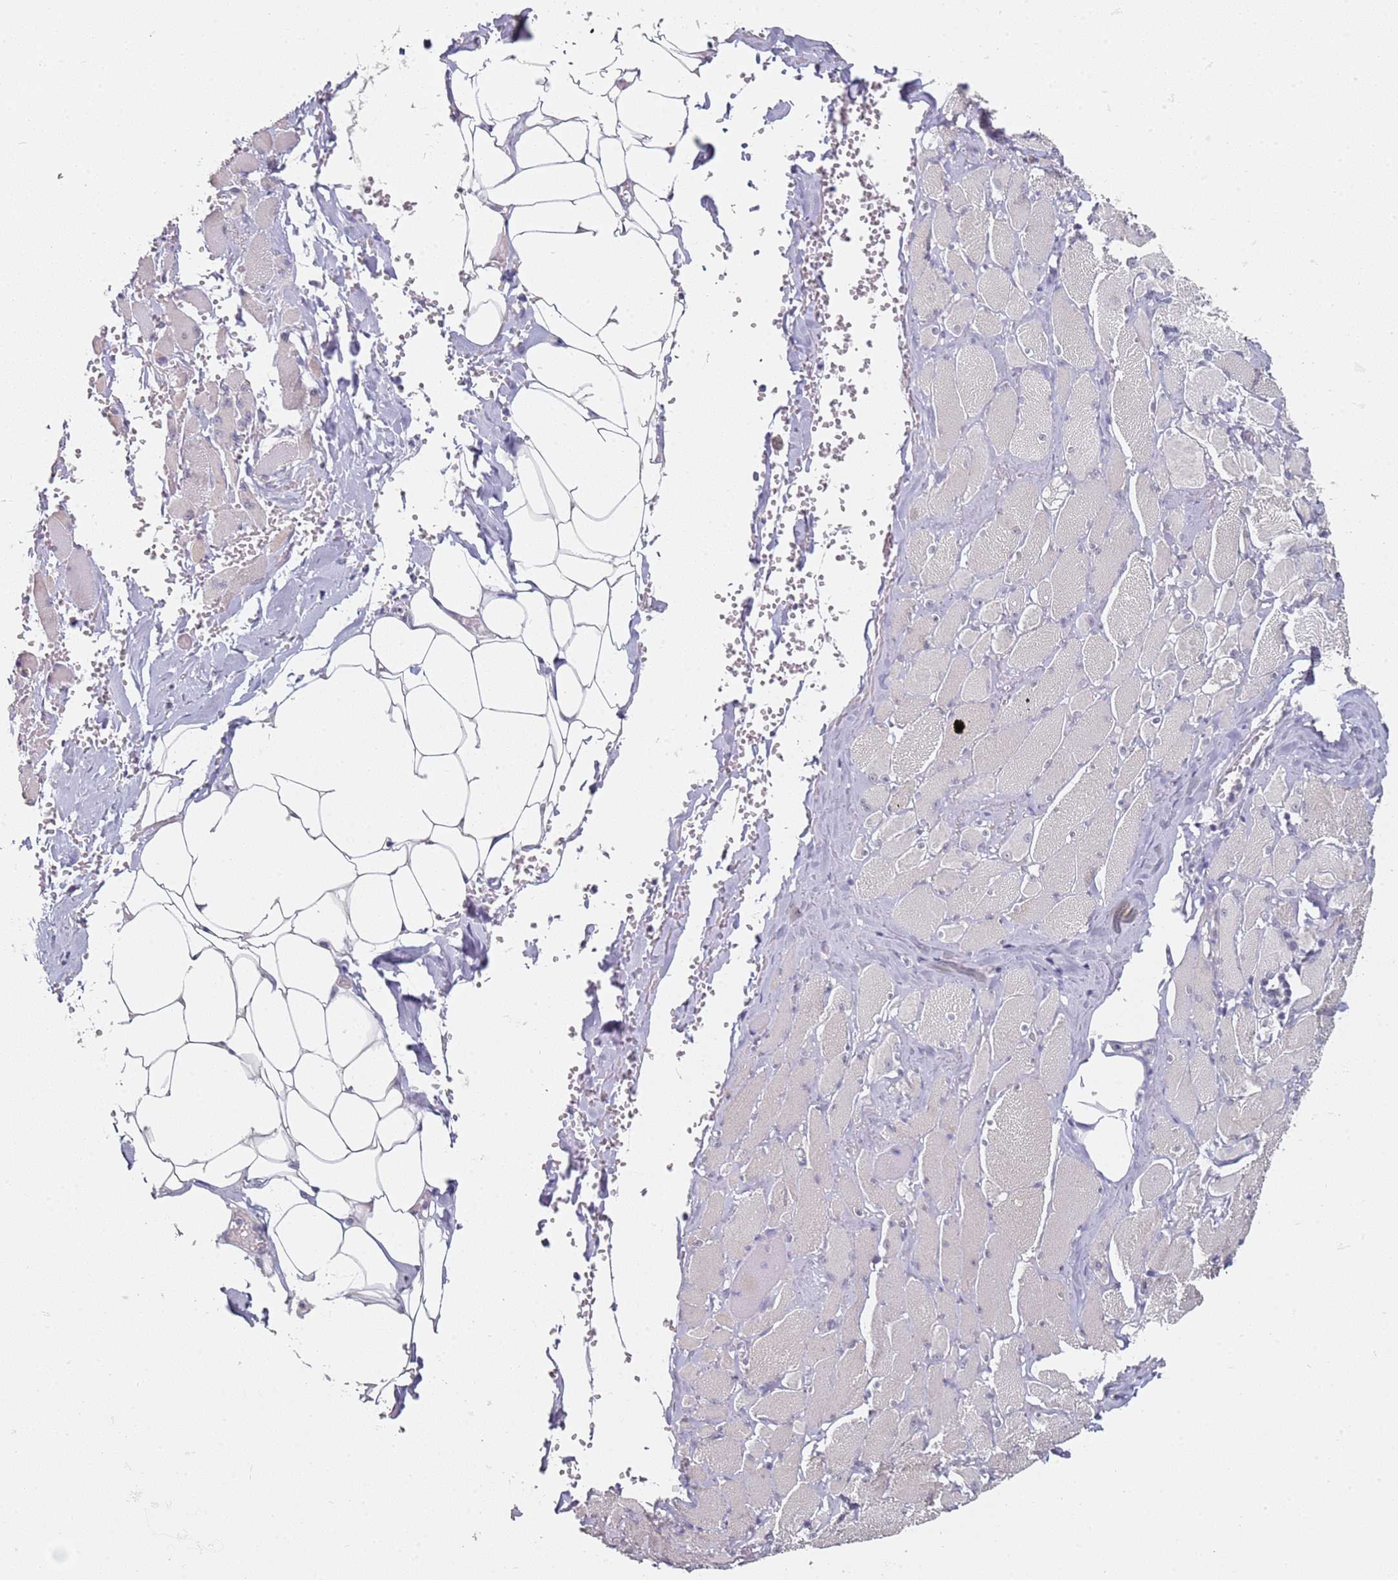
{"staining": {"intensity": "moderate", "quantity": "<25%", "location": "cytoplasmic/membranous"}, "tissue": "skeletal muscle", "cell_type": "Myocytes", "image_type": "normal", "snomed": [{"axis": "morphology", "description": "Normal tissue, NOS"}, {"axis": "morphology", "description": "Basal cell carcinoma"}, {"axis": "topography", "description": "Skeletal muscle"}], "caption": "This is a photomicrograph of immunohistochemistry (IHC) staining of benign skeletal muscle, which shows moderate expression in the cytoplasmic/membranous of myocytes.", "gene": "DNAH11", "patient": {"sex": "female", "age": 64}}